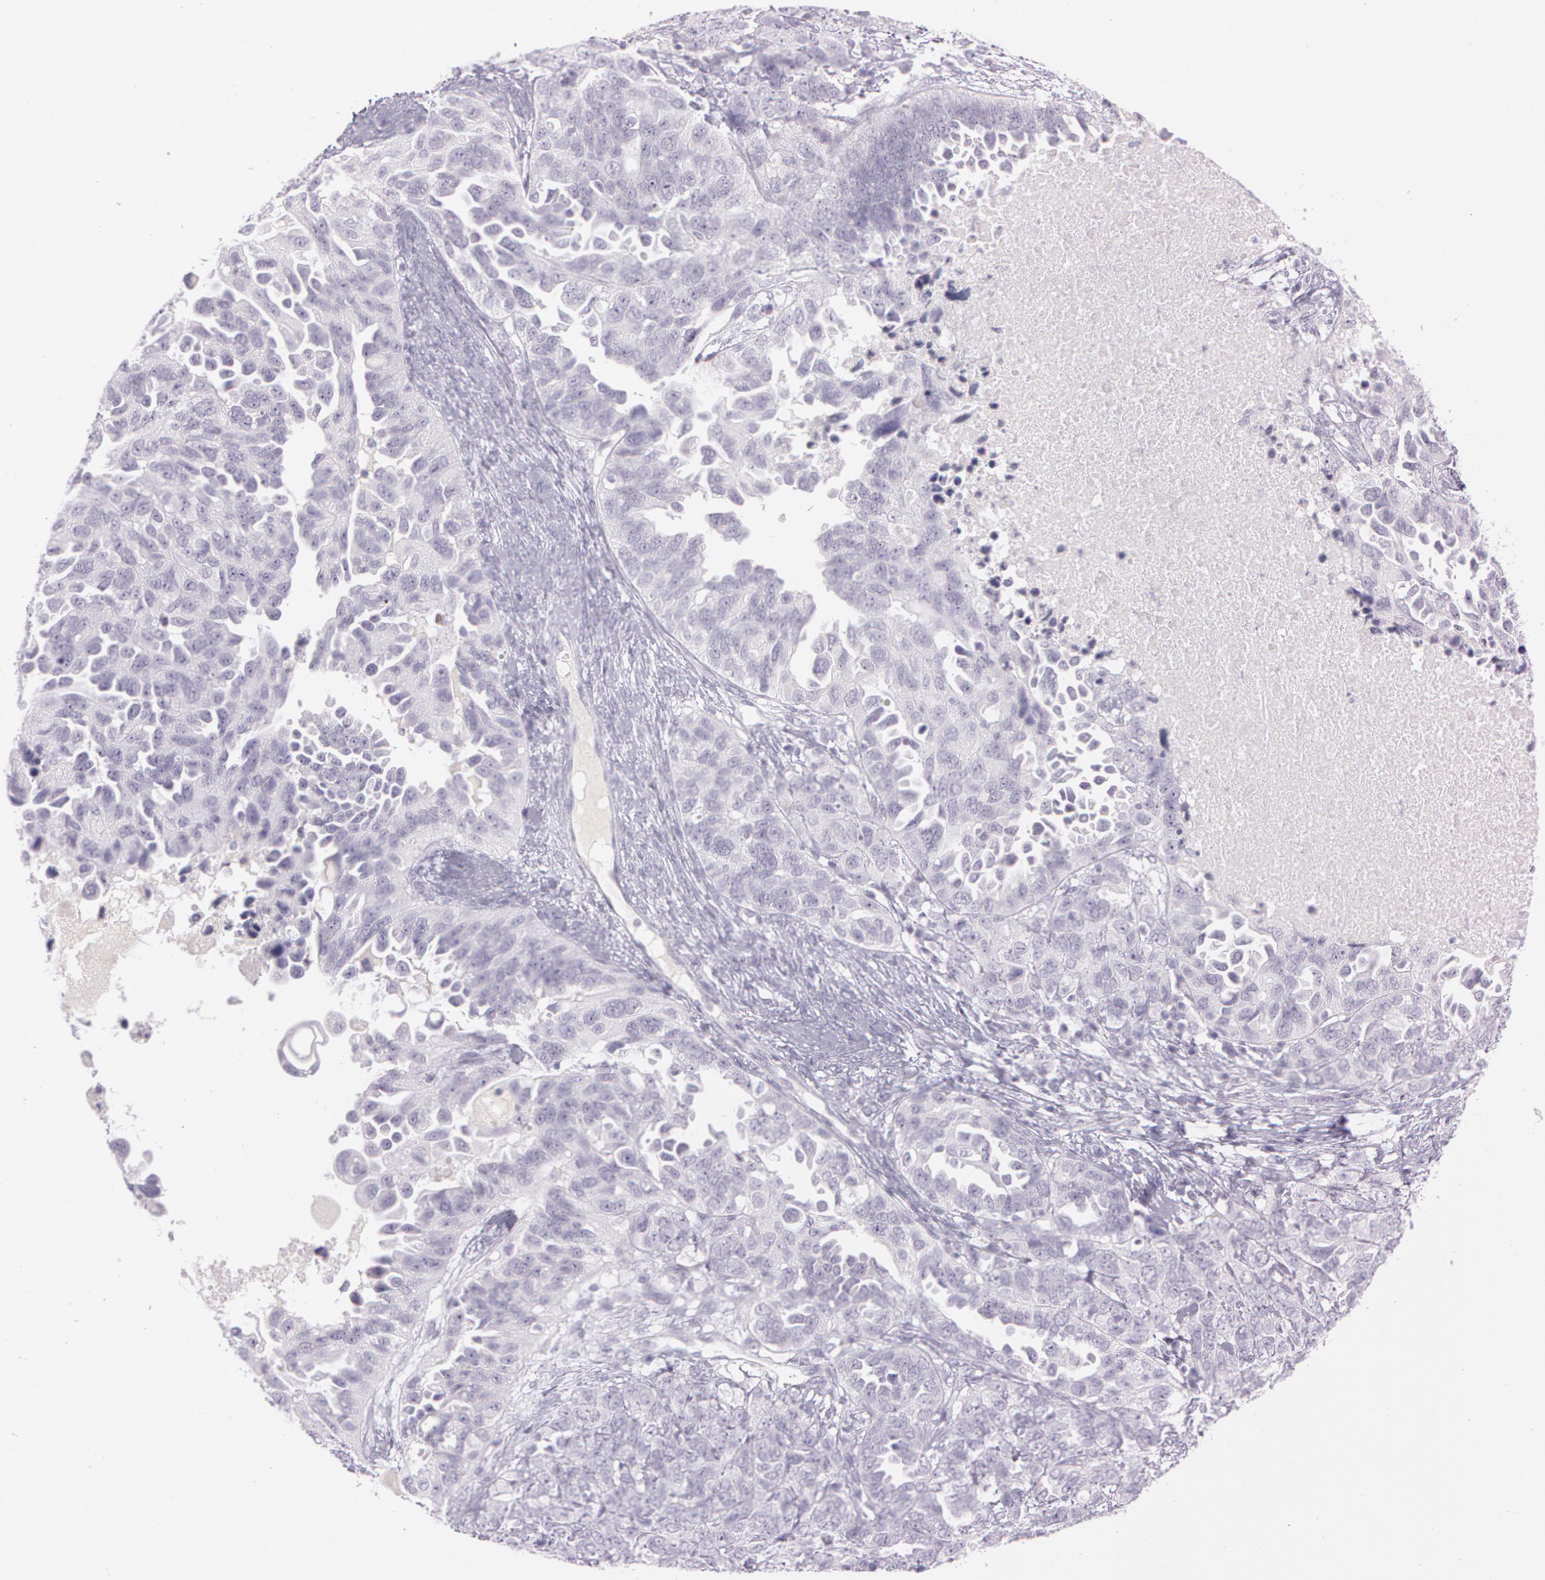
{"staining": {"intensity": "negative", "quantity": "none", "location": "none"}, "tissue": "ovarian cancer", "cell_type": "Tumor cells", "image_type": "cancer", "snomed": [{"axis": "morphology", "description": "Cystadenocarcinoma, serous, NOS"}, {"axis": "topography", "description": "Ovary"}], "caption": "This is an immunohistochemistry micrograph of ovarian serous cystadenocarcinoma. There is no staining in tumor cells.", "gene": "OTC", "patient": {"sex": "female", "age": 82}}